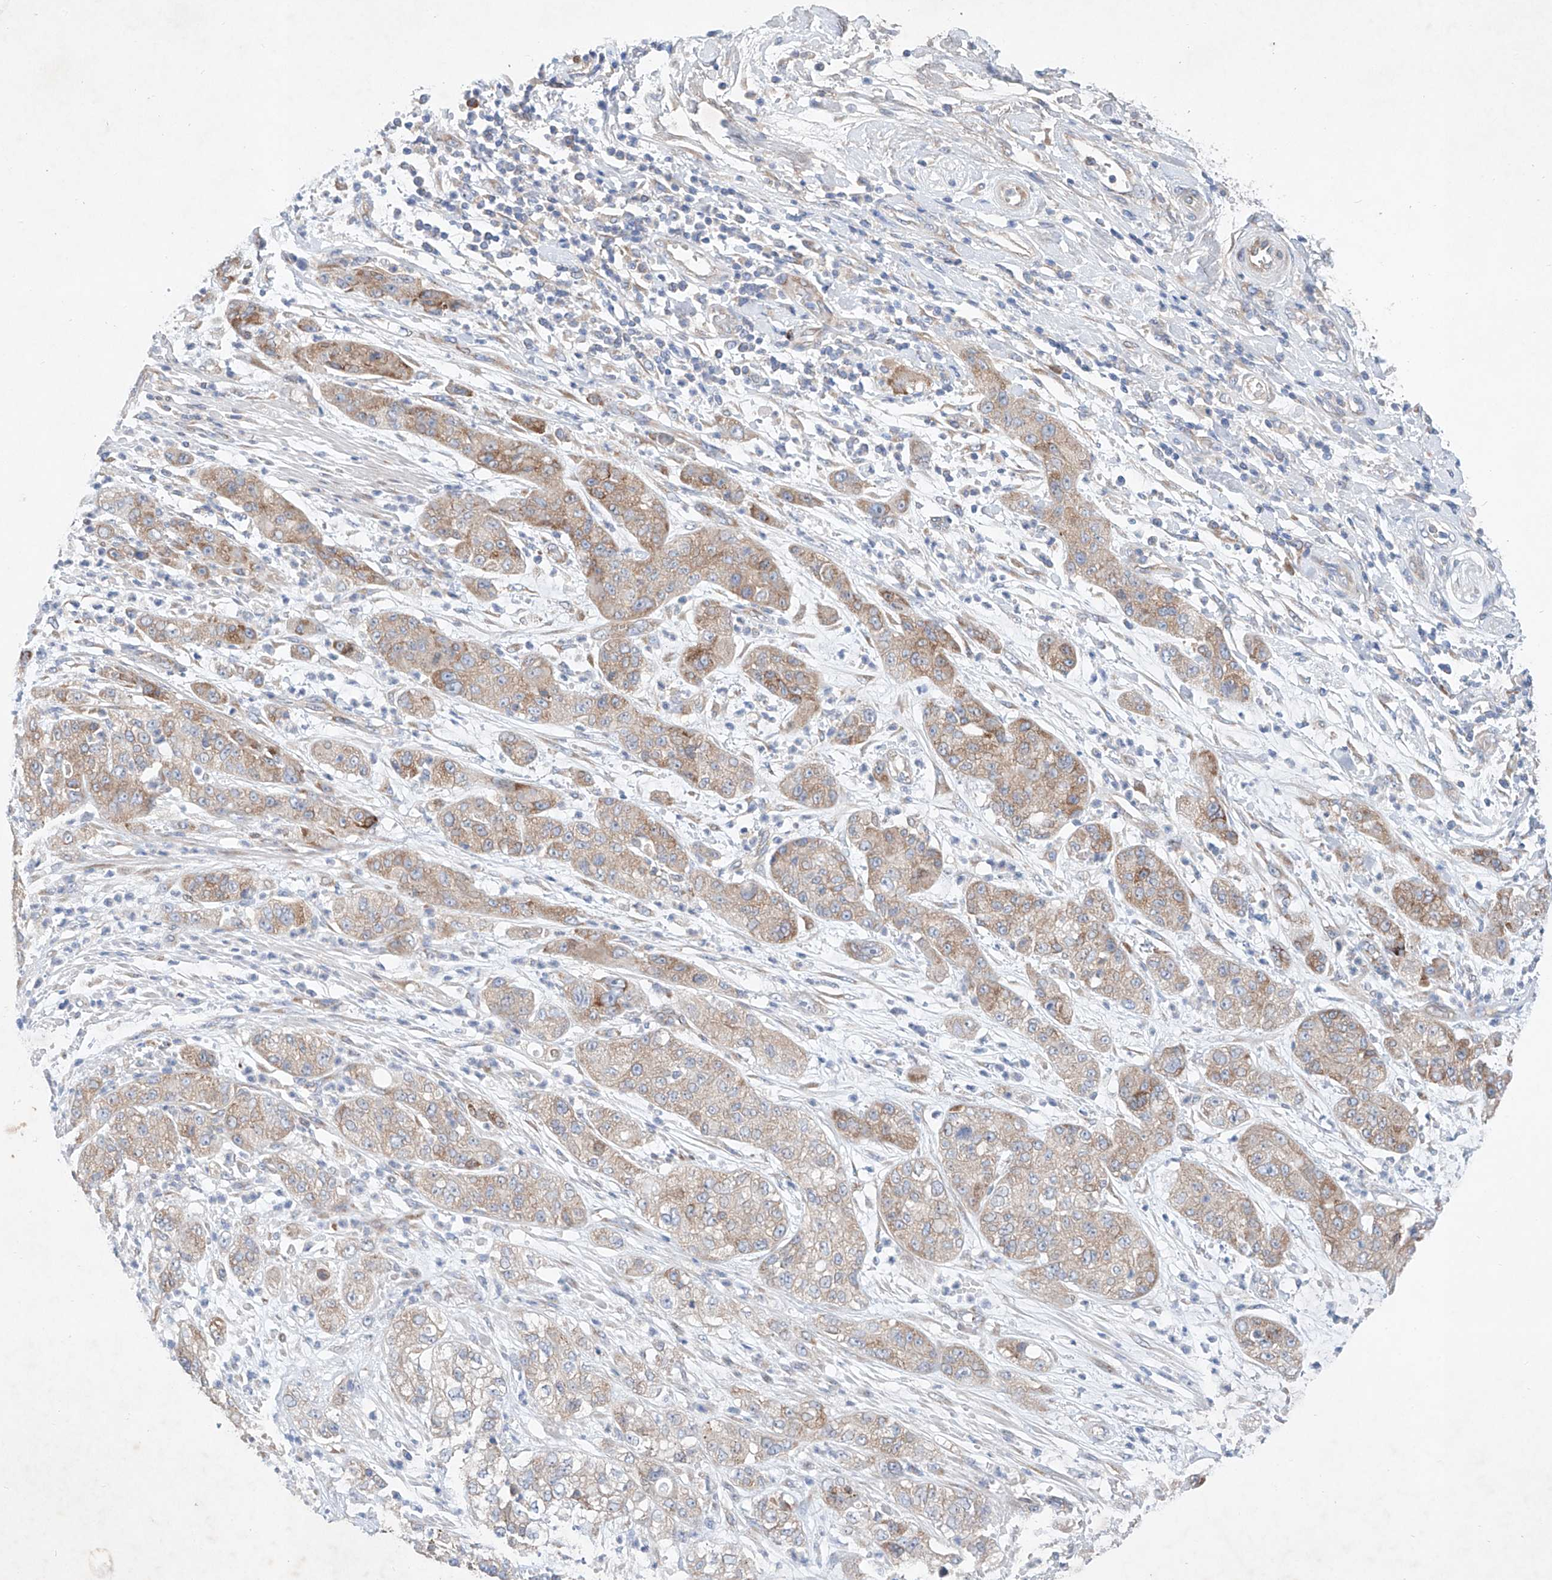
{"staining": {"intensity": "moderate", "quantity": "<25%", "location": "cytoplasmic/membranous"}, "tissue": "pancreatic cancer", "cell_type": "Tumor cells", "image_type": "cancer", "snomed": [{"axis": "morphology", "description": "Adenocarcinoma, NOS"}, {"axis": "topography", "description": "Pancreas"}], "caption": "Immunohistochemical staining of human adenocarcinoma (pancreatic) shows low levels of moderate cytoplasmic/membranous staining in about <25% of tumor cells.", "gene": "FASTK", "patient": {"sex": "female", "age": 78}}